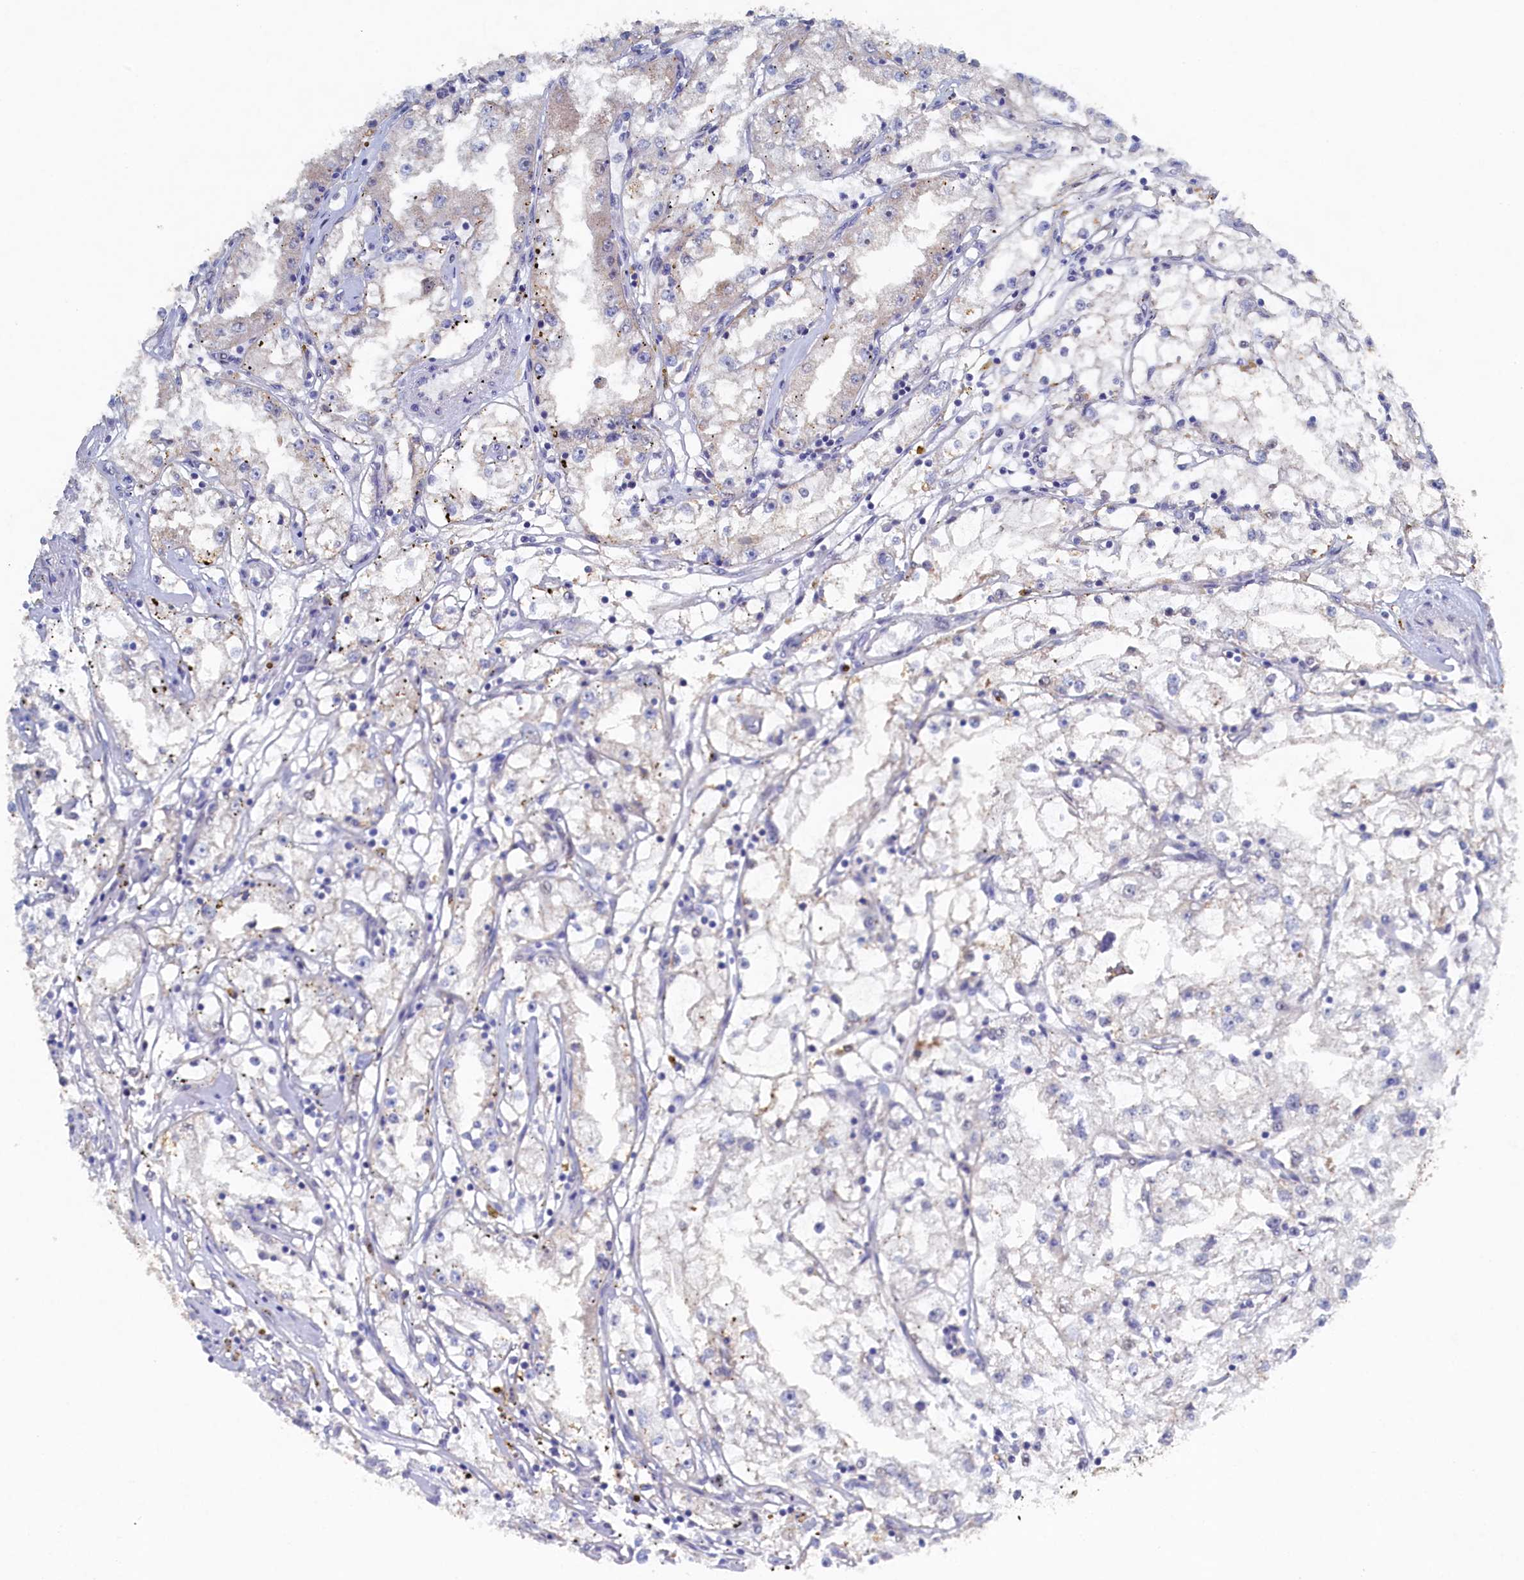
{"staining": {"intensity": "weak", "quantity": "<25%", "location": "cytoplasmic/membranous"}, "tissue": "renal cancer", "cell_type": "Tumor cells", "image_type": "cancer", "snomed": [{"axis": "morphology", "description": "Adenocarcinoma, NOS"}, {"axis": "topography", "description": "Kidney"}], "caption": "DAB (3,3'-diaminobenzidine) immunohistochemical staining of human renal adenocarcinoma shows no significant positivity in tumor cells.", "gene": "CBLIF", "patient": {"sex": "male", "age": 56}}